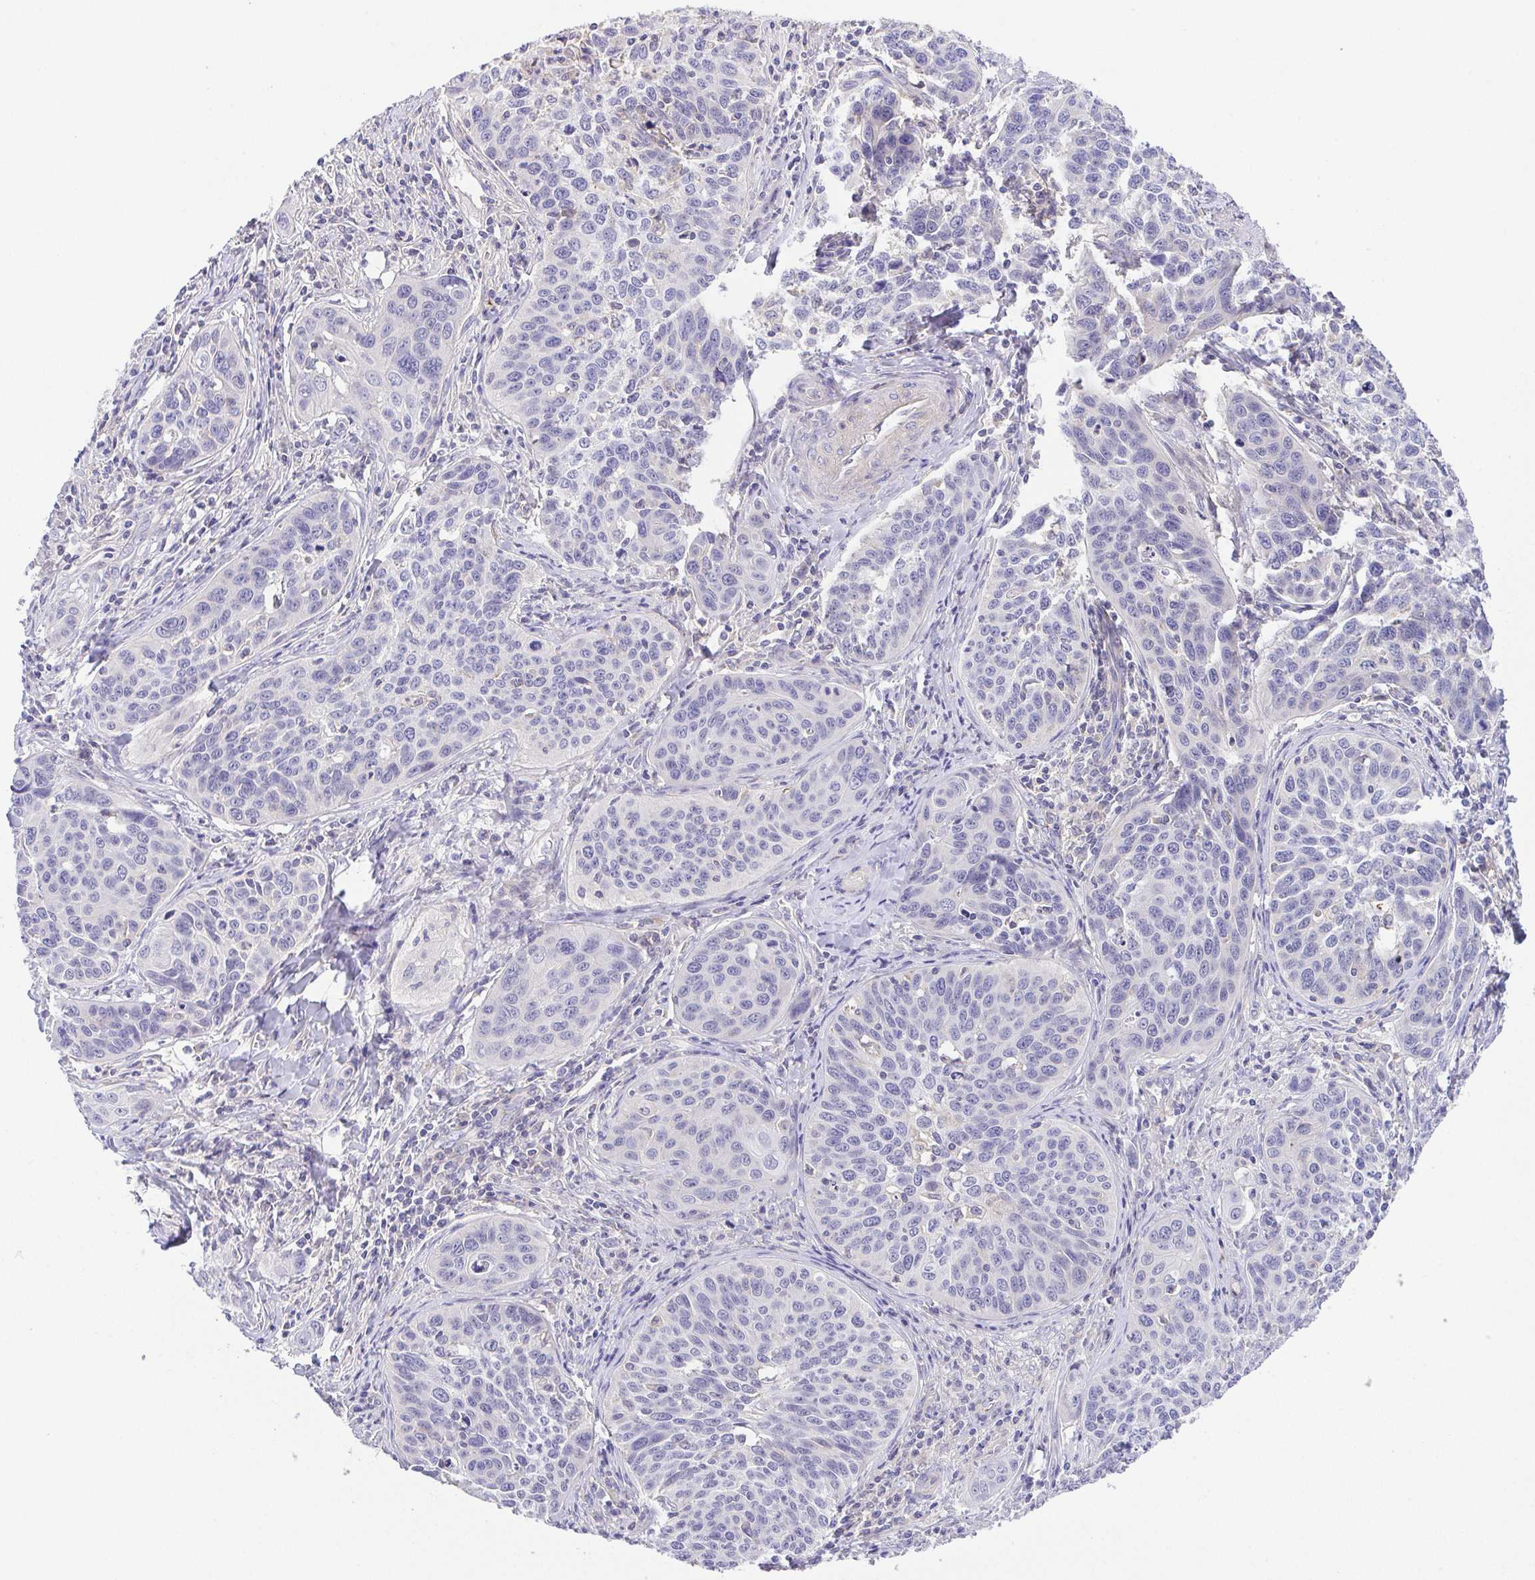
{"staining": {"intensity": "negative", "quantity": "none", "location": "none"}, "tissue": "cervical cancer", "cell_type": "Tumor cells", "image_type": "cancer", "snomed": [{"axis": "morphology", "description": "Squamous cell carcinoma, NOS"}, {"axis": "topography", "description": "Cervix"}], "caption": "Immunohistochemistry of human squamous cell carcinoma (cervical) displays no positivity in tumor cells. (DAB (3,3'-diaminobenzidine) immunohistochemistry visualized using brightfield microscopy, high magnification).", "gene": "PRR14L", "patient": {"sex": "female", "age": 31}}